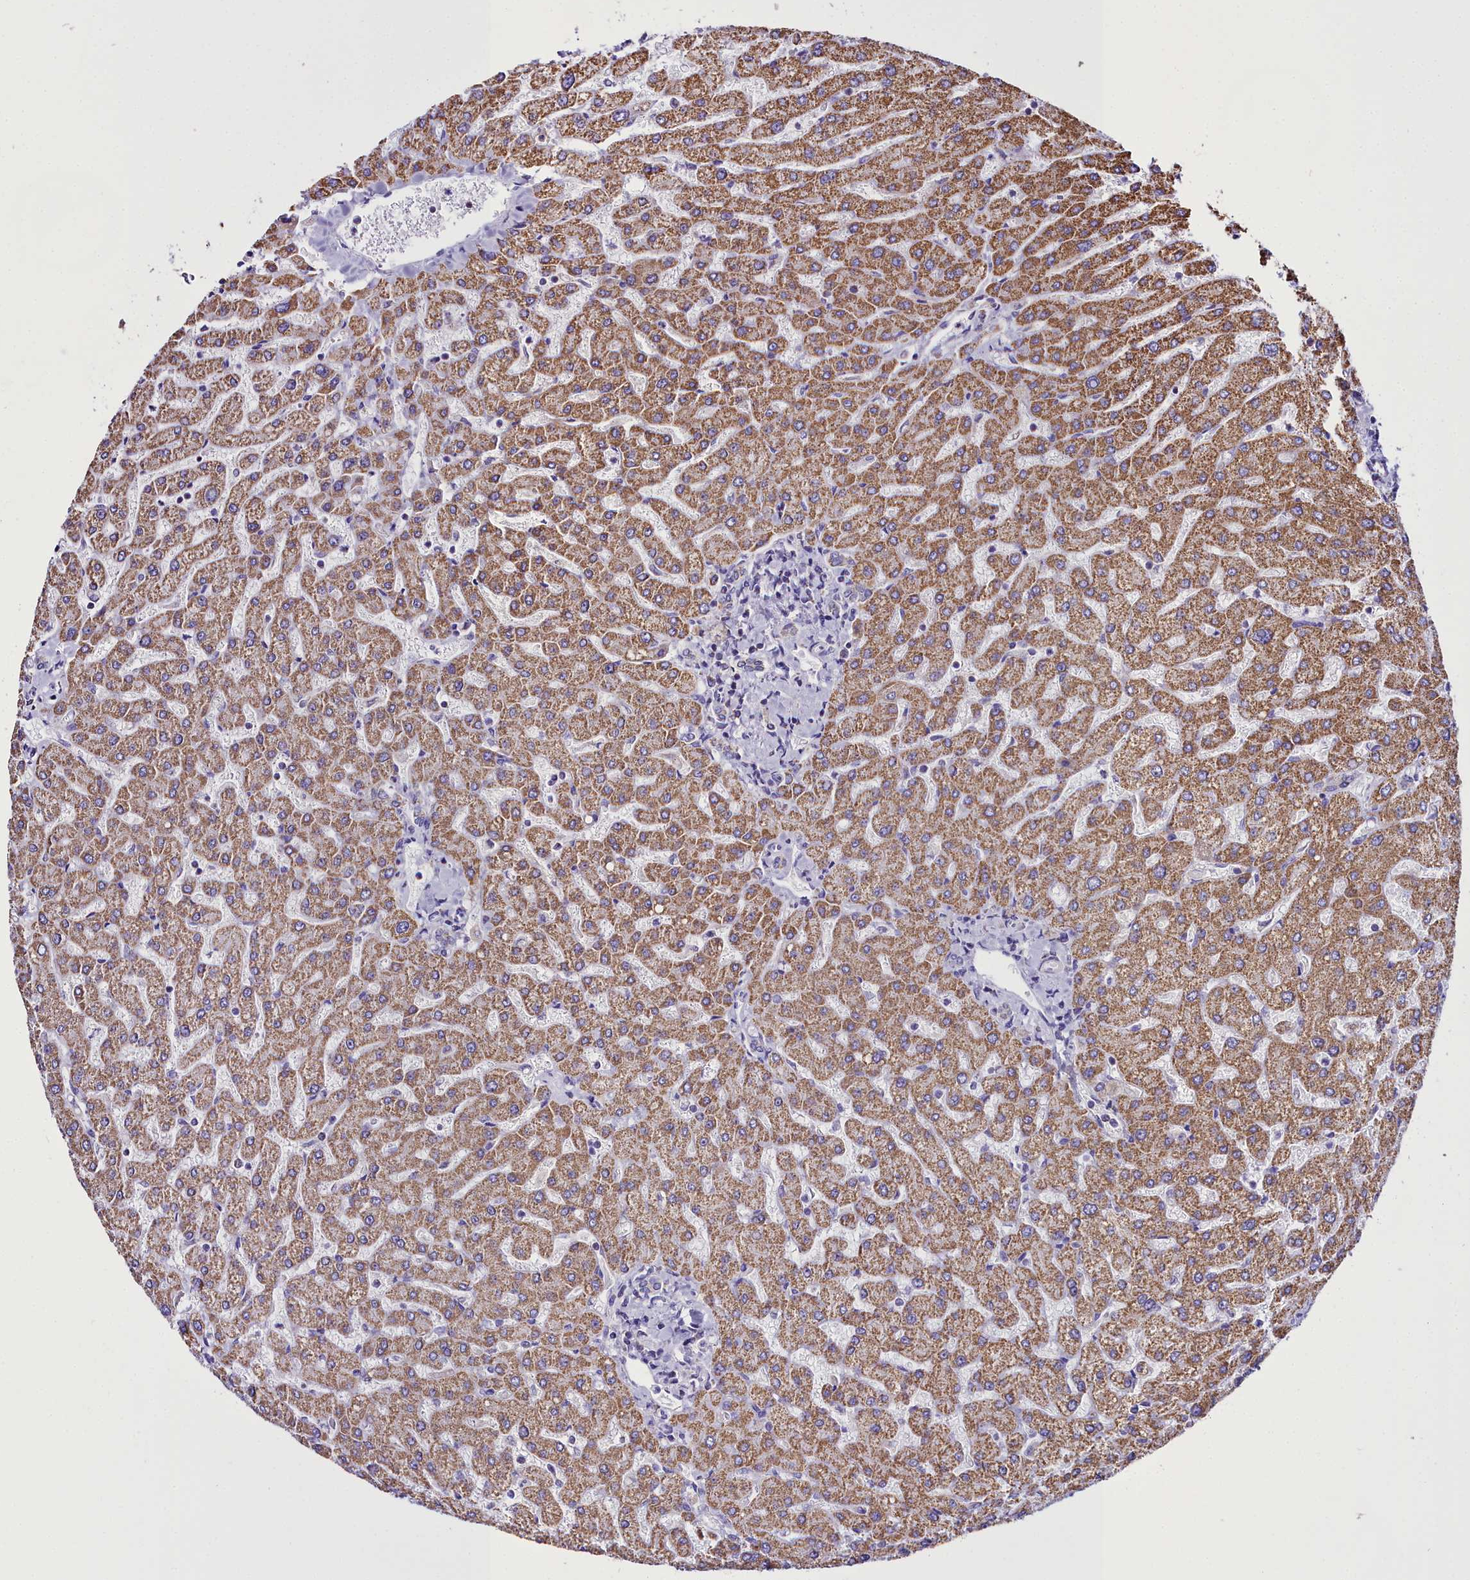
{"staining": {"intensity": "negative", "quantity": "none", "location": "none"}, "tissue": "liver", "cell_type": "Cholangiocytes", "image_type": "normal", "snomed": [{"axis": "morphology", "description": "Normal tissue, NOS"}, {"axis": "topography", "description": "Liver"}], "caption": "High power microscopy micrograph of an immunohistochemistry (IHC) histopathology image of unremarkable liver, revealing no significant expression in cholangiocytes.", "gene": "WDFY3", "patient": {"sex": "male", "age": 55}}